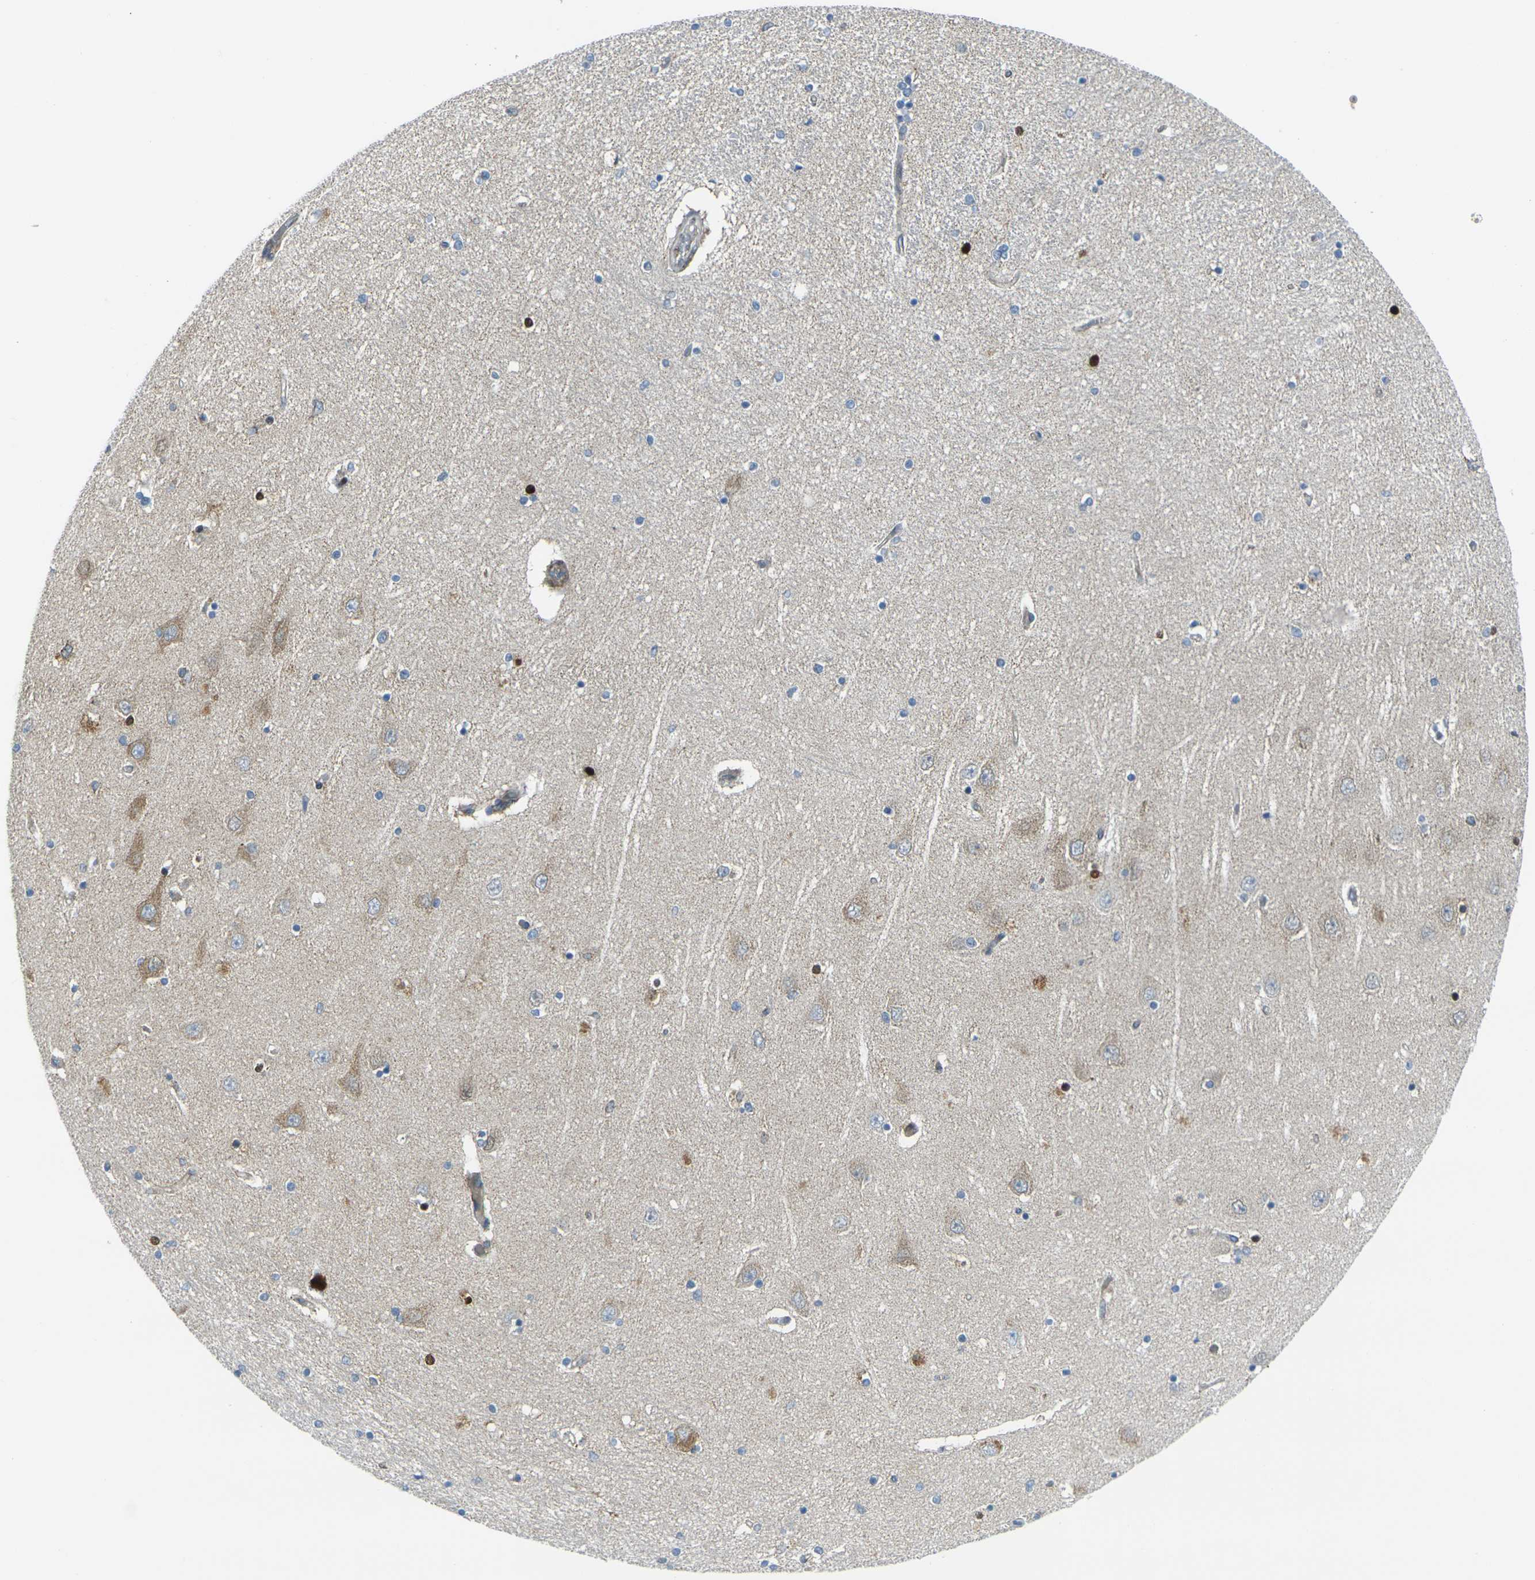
{"staining": {"intensity": "weak", "quantity": "<25%", "location": "cytoplasmic/membranous"}, "tissue": "hippocampus", "cell_type": "Glial cells", "image_type": "normal", "snomed": [{"axis": "morphology", "description": "Normal tissue, NOS"}, {"axis": "topography", "description": "Hippocampus"}], "caption": "Glial cells show no significant expression in benign hippocampus. Brightfield microscopy of IHC stained with DAB (3,3'-diaminobenzidine) (brown) and hematoxylin (blue), captured at high magnification.", "gene": "CELSR2", "patient": {"sex": "female", "age": 54}}